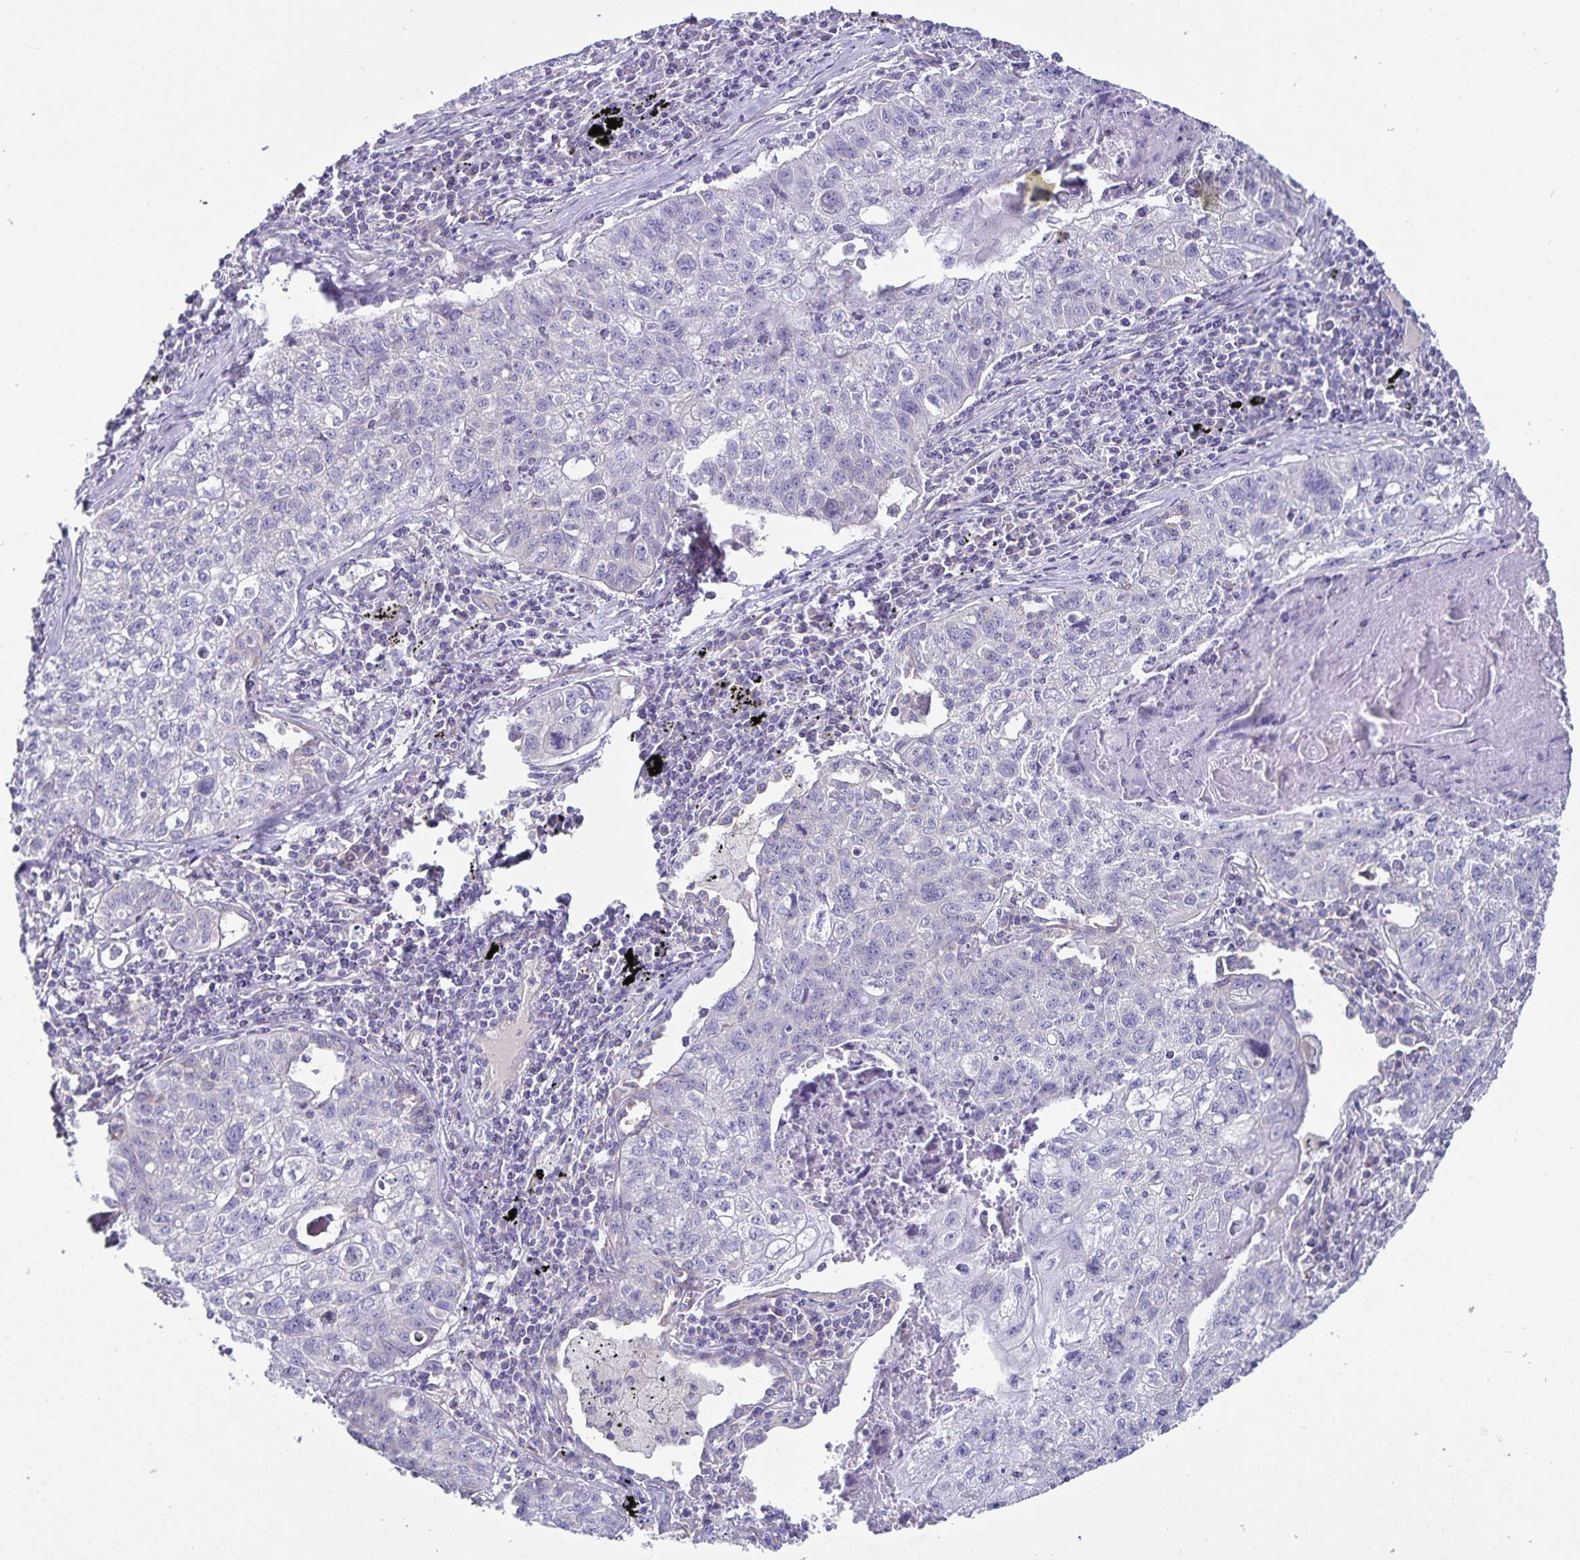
{"staining": {"intensity": "negative", "quantity": "none", "location": "none"}, "tissue": "lung cancer", "cell_type": "Tumor cells", "image_type": "cancer", "snomed": [{"axis": "morphology", "description": "Normal morphology"}, {"axis": "morphology", "description": "Aneuploidy"}, {"axis": "morphology", "description": "Squamous cell carcinoma, NOS"}, {"axis": "topography", "description": "Lymph node"}, {"axis": "topography", "description": "Lung"}], "caption": "High power microscopy image of an immunohistochemistry (IHC) photomicrograph of squamous cell carcinoma (lung), revealing no significant staining in tumor cells. (Immunohistochemistry, brightfield microscopy, high magnification).", "gene": "FAM120A", "patient": {"sex": "female", "age": 76}}